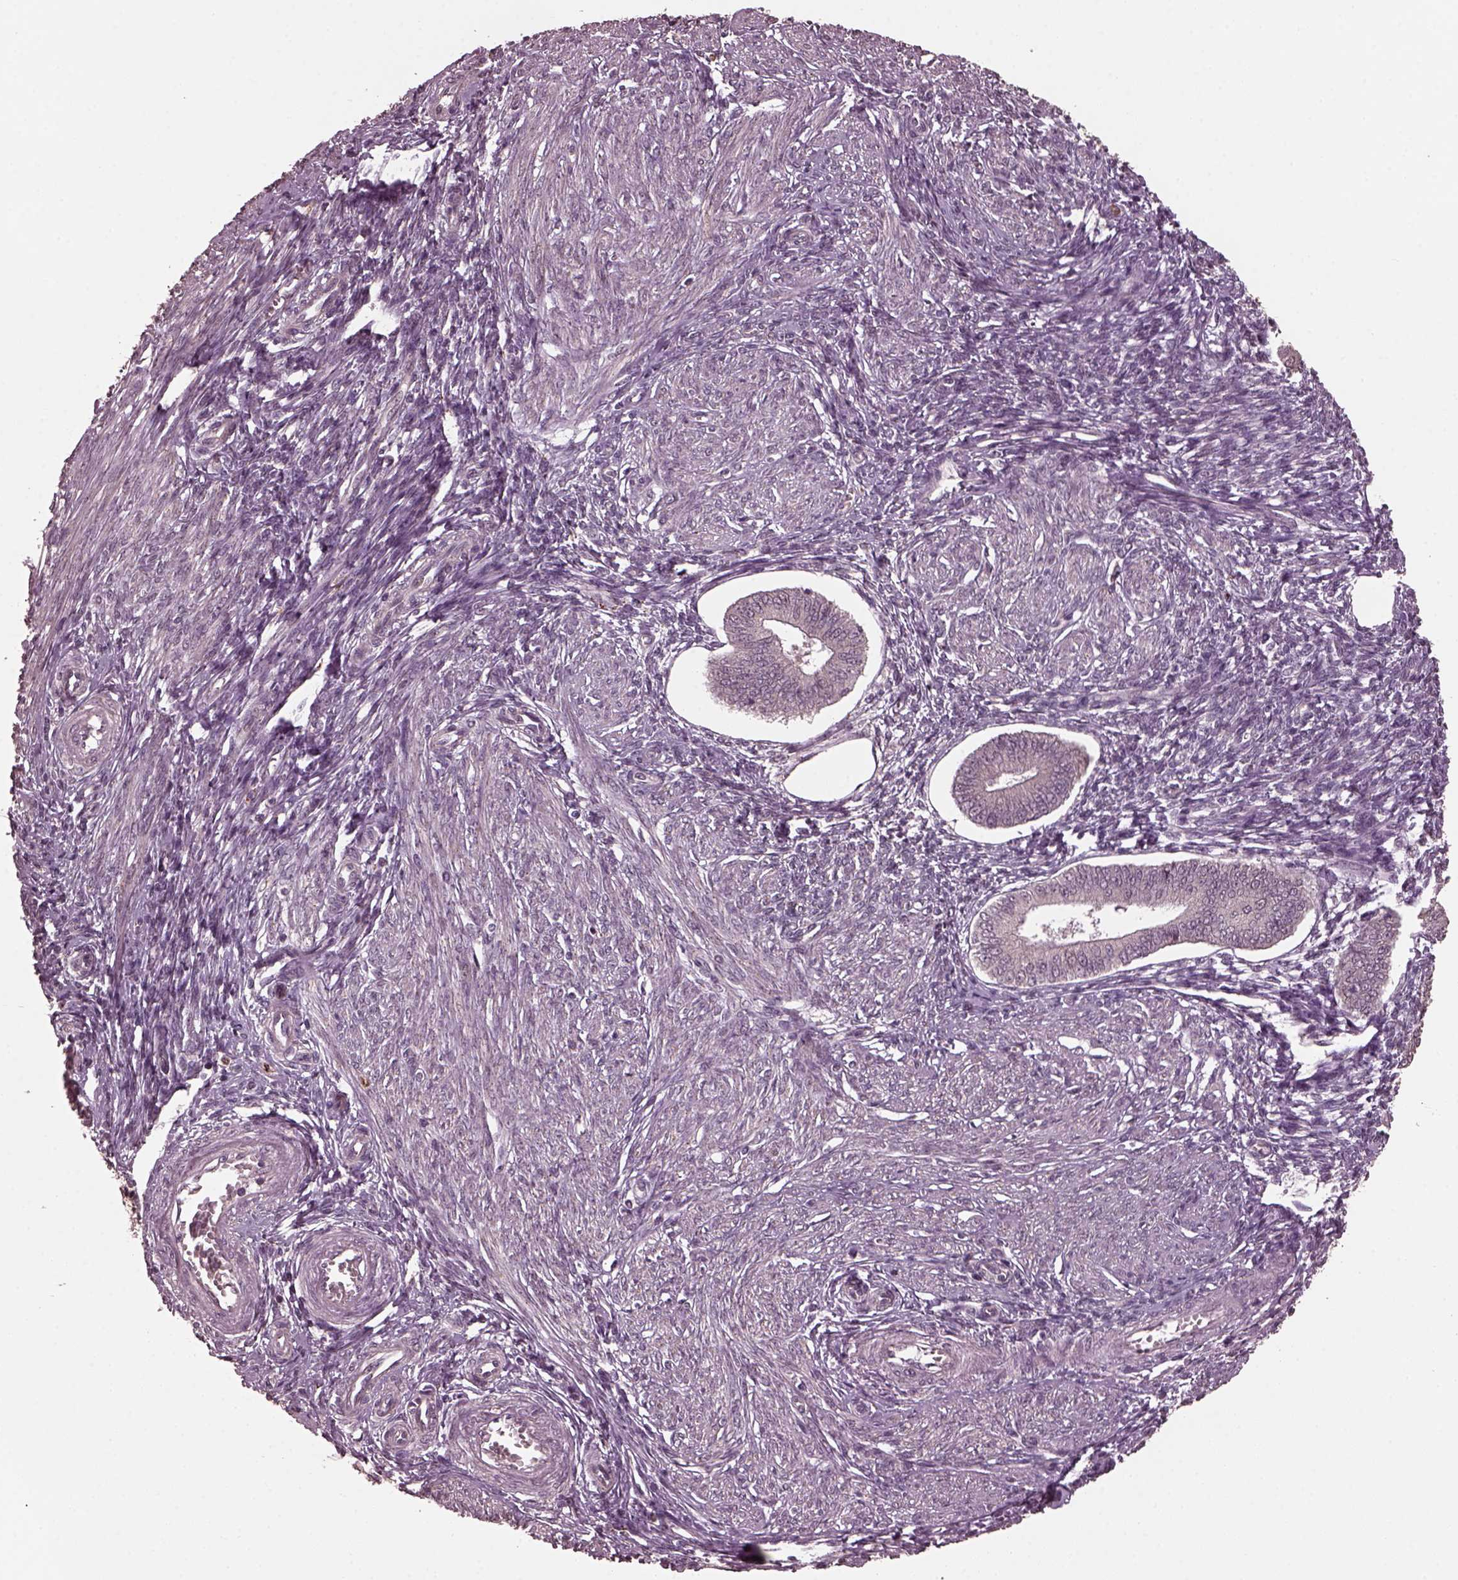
{"staining": {"intensity": "negative", "quantity": "none", "location": "none"}, "tissue": "endometrium", "cell_type": "Cells in endometrial stroma", "image_type": "normal", "snomed": [{"axis": "morphology", "description": "Normal tissue, NOS"}, {"axis": "topography", "description": "Endometrium"}], "caption": "The IHC image has no significant staining in cells in endometrial stroma of endometrium. (DAB IHC, high magnification).", "gene": "RUFY3", "patient": {"sex": "female", "age": 42}}